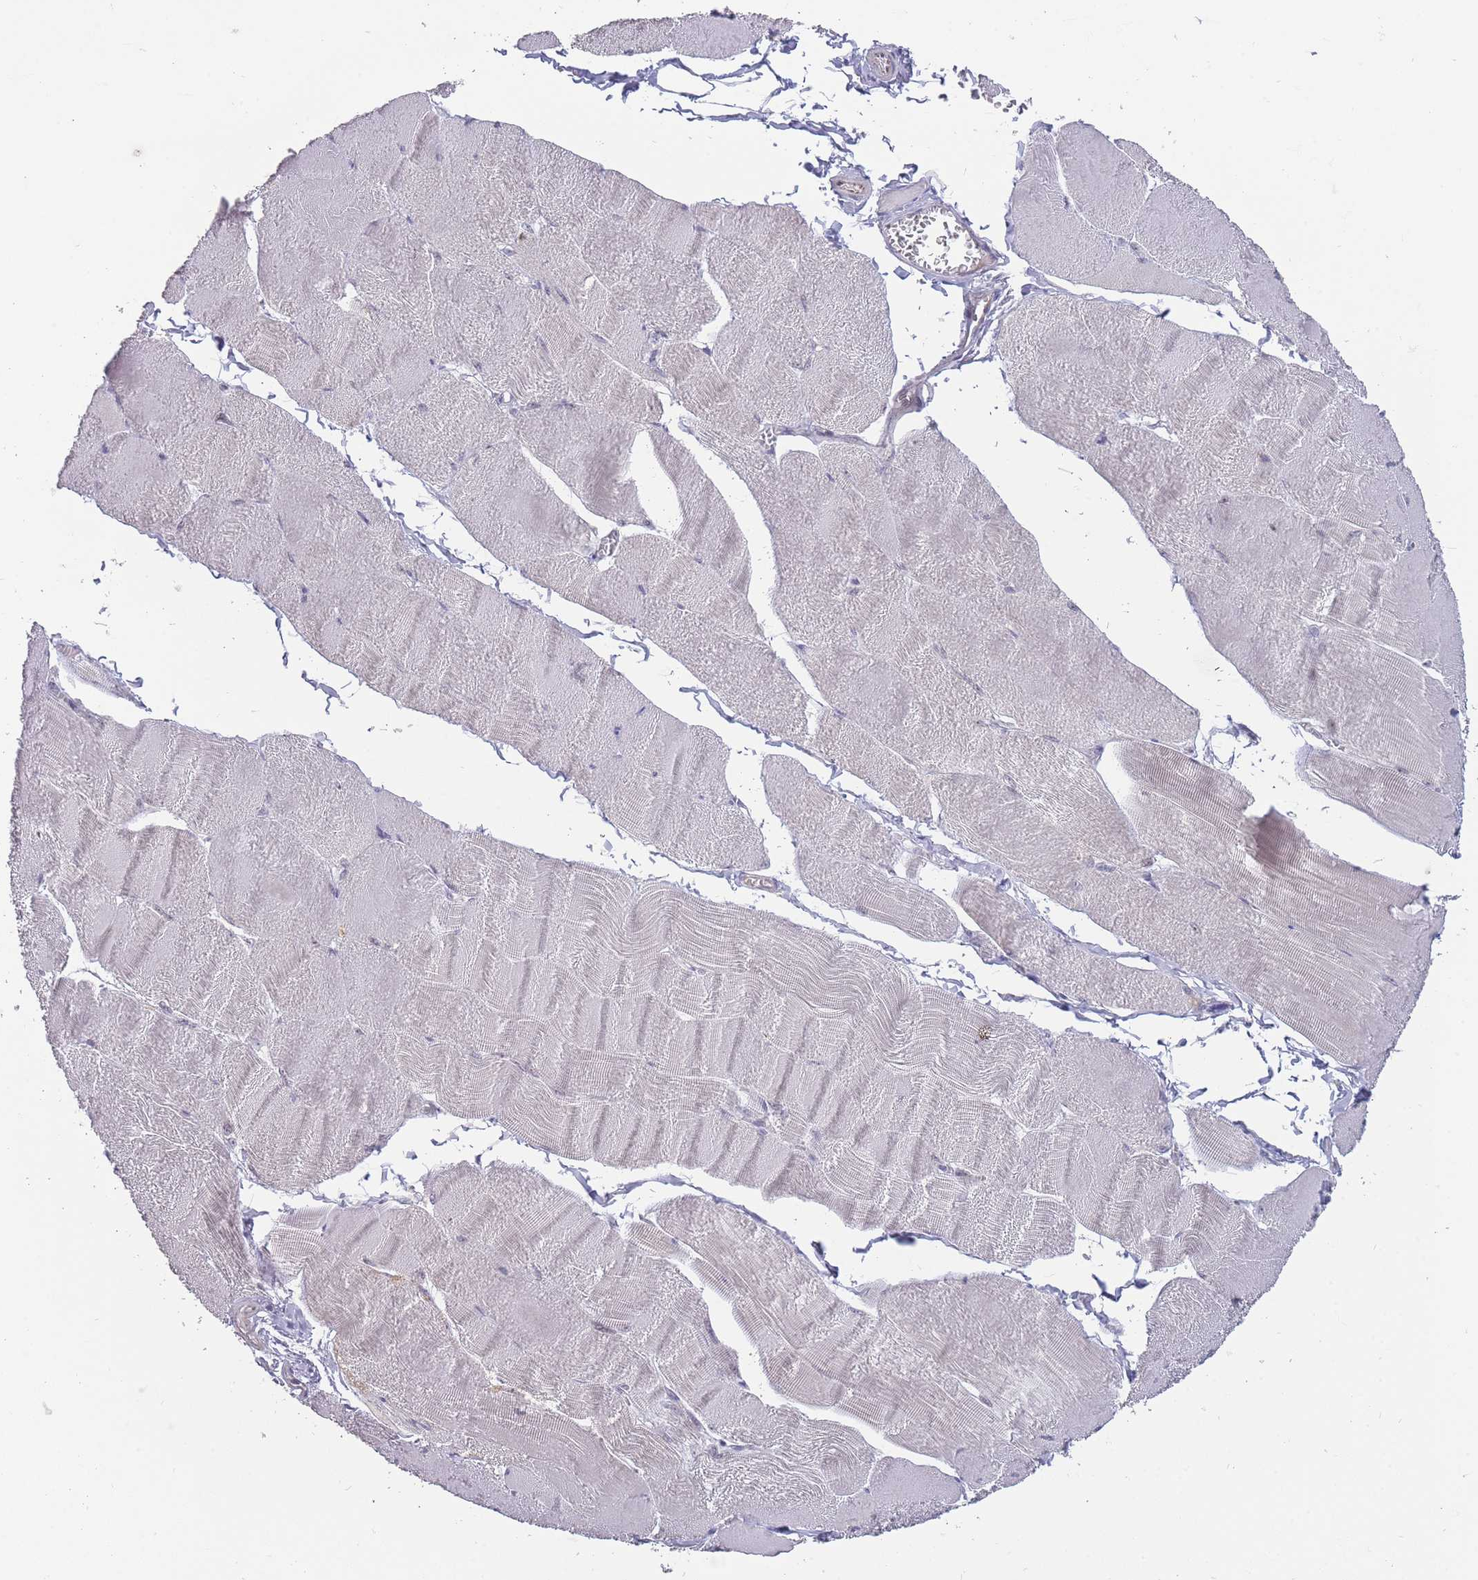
{"staining": {"intensity": "weak", "quantity": "25%-75%", "location": "nuclear"}, "tissue": "skeletal muscle", "cell_type": "Myocytes", "image_type": "normal", "snomed": [{"axis": "morphology", "description": "Normal tissue, NOS"}, {"axis": "morphology", "description": "Basal cell carcinoma"}, {"axis": "topography", "description": "Skeletal muscle"}], "caption": "IHC of benign human skeletal muscle shows low levels of weak nuclear expression in approximately 25%-75% of myocytes.", "gene": "MCIDAS", "patient": {"sex": "female", "age": 64}}